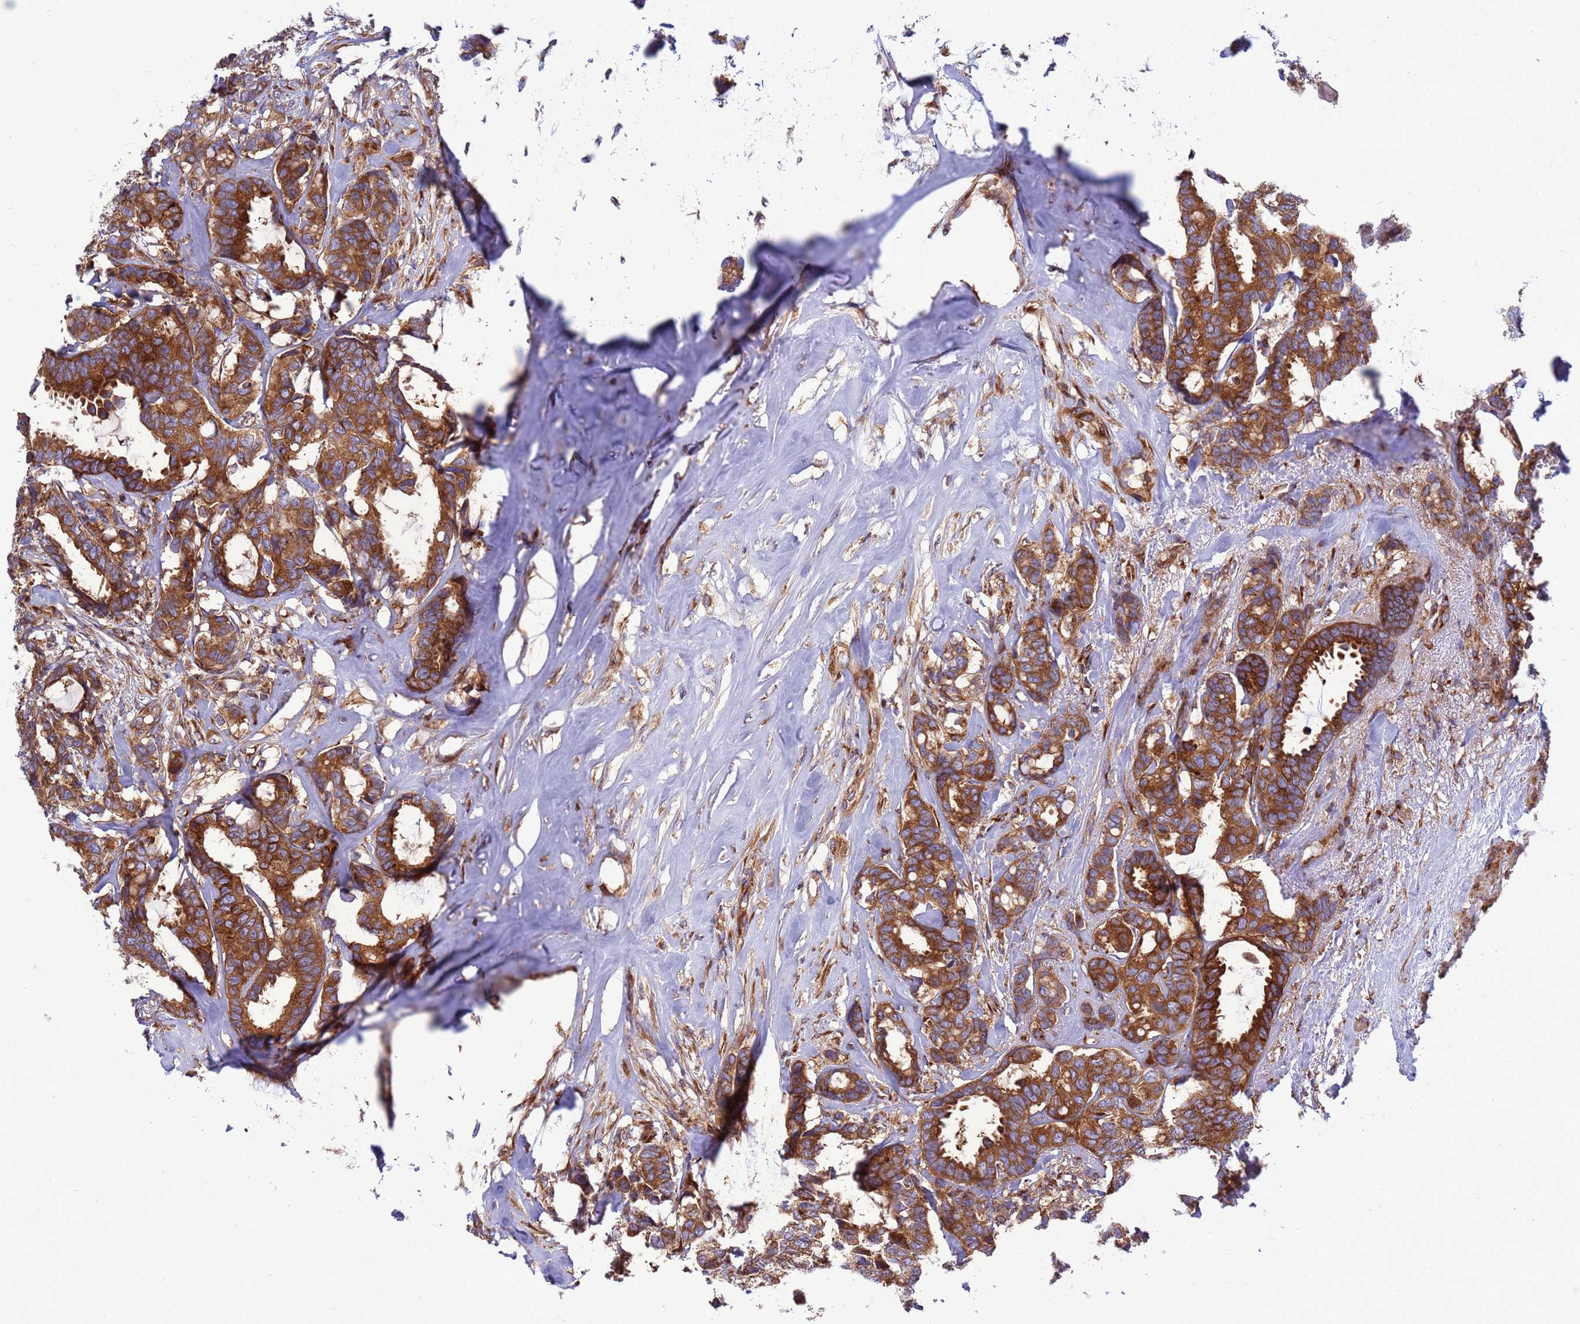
{"staining": {"intensity": "strong", "quantity": ">75%", "location": "cytoplasmic/membranous"}, "tissue": "breast cancer", "cell_type": "Tumor cells", "image_type": "cancer", "snomed": [{"axis": "morphology", "description": "Duct carcinoma"}, {"axis": "topography", "description": "Breast"}], "caption": "A micrograph of human breast cancer stained for a protein displays strong cytoplasmic/membranous brown staining in tumor cells.", "gene": "ZC3HAV1", "patient": {"sex": "female", "age": 87}}